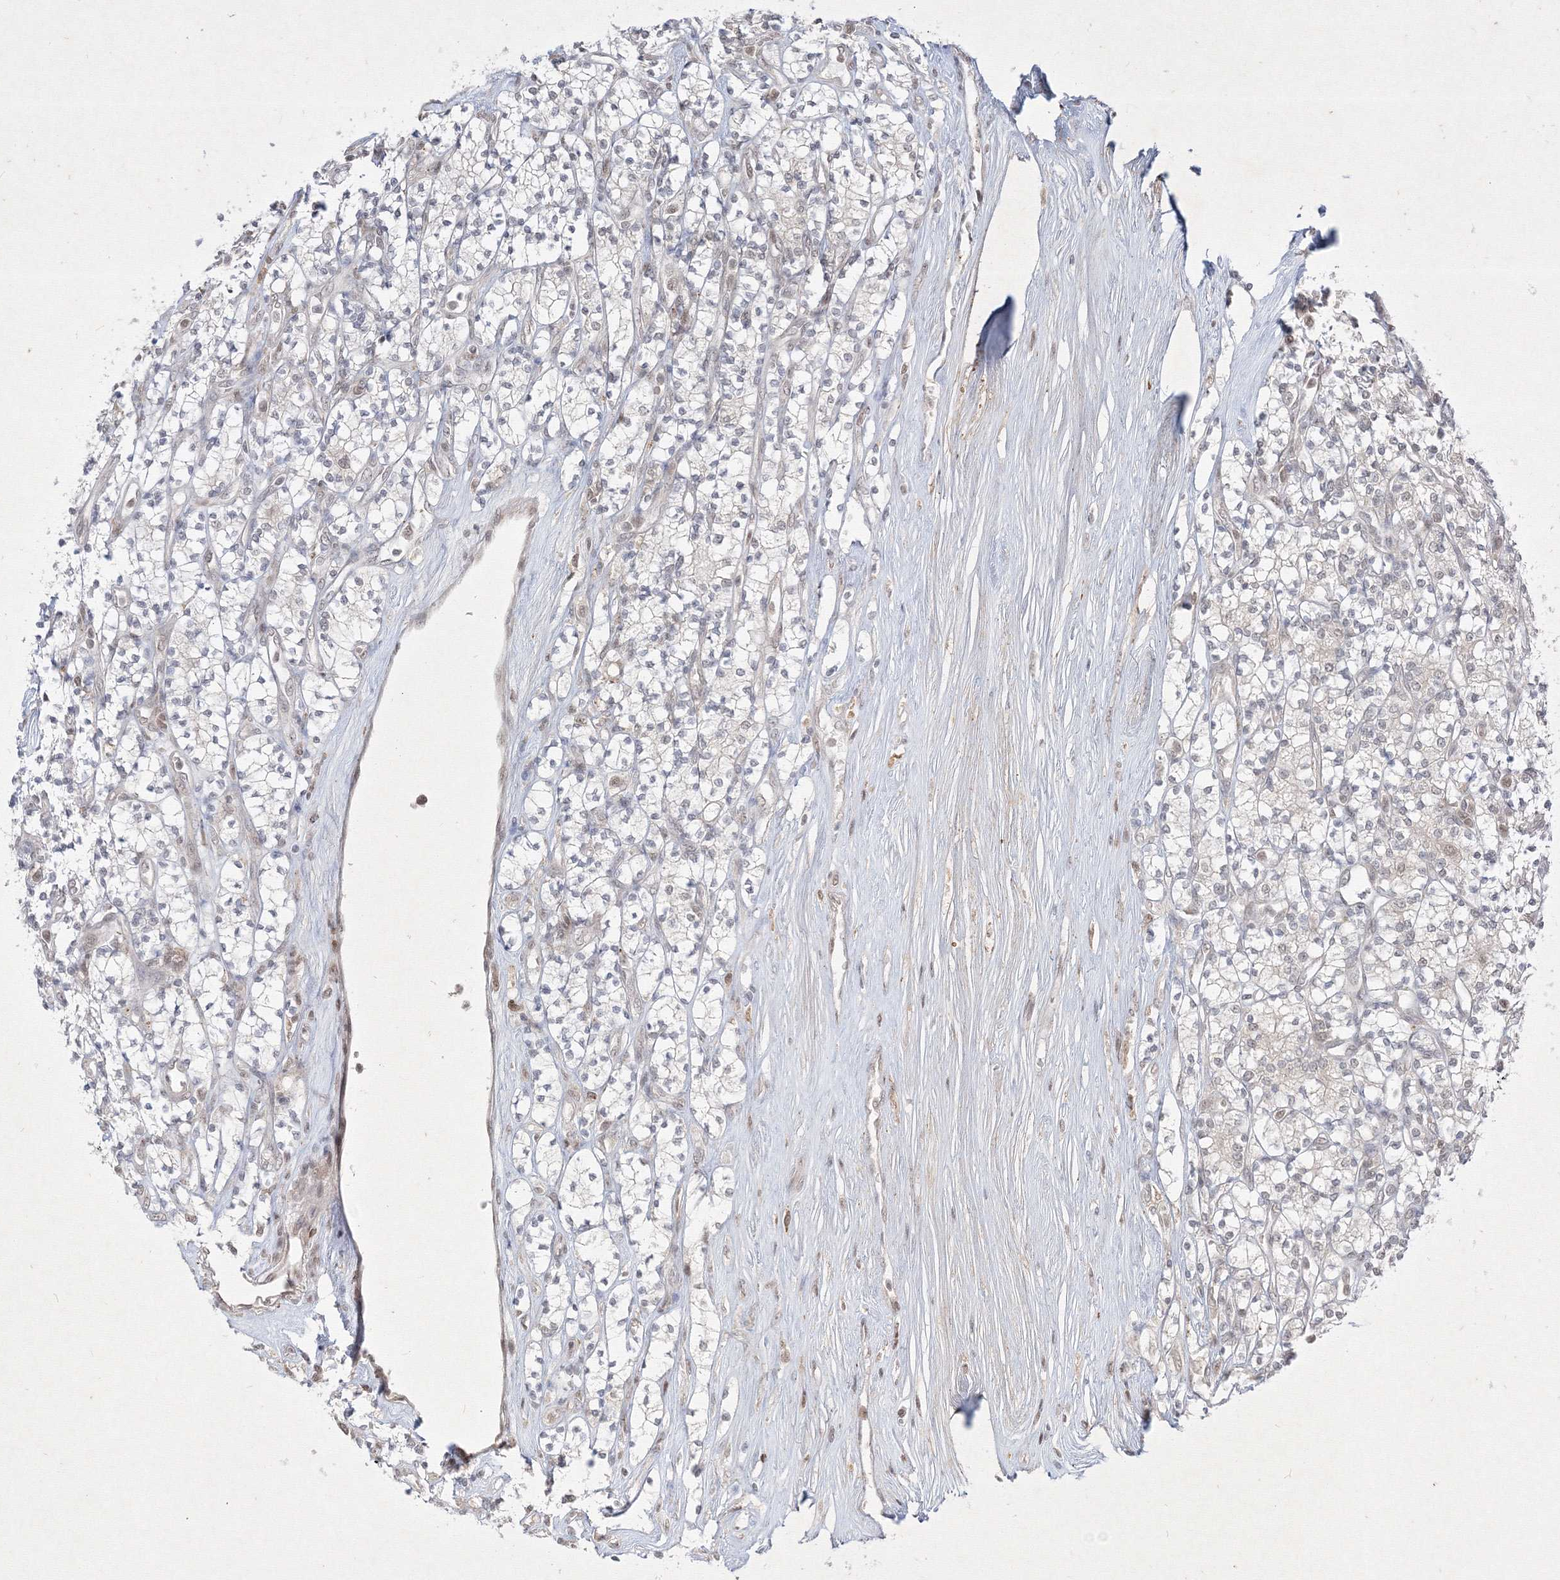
{"staining": {"intensity": "negative", "quantity": "none", "location": "none"}, "tissue": "renal cancer", "cell_type": "Tumor cells", "image_type": "cancer", "snomed": [{"axis": "morphology", "description": "Adenocarcinoma, NOS"}, {"axis": "topography", "description": "Kidney"}], "caption": "This is an immunohistochemistry (IHC) photomicrograph of renal cancer (adenocarcinoma). There is no positivity in tumor cells.", "gene": "TAB1", "patient": {"sex": "male", "age": 77}}